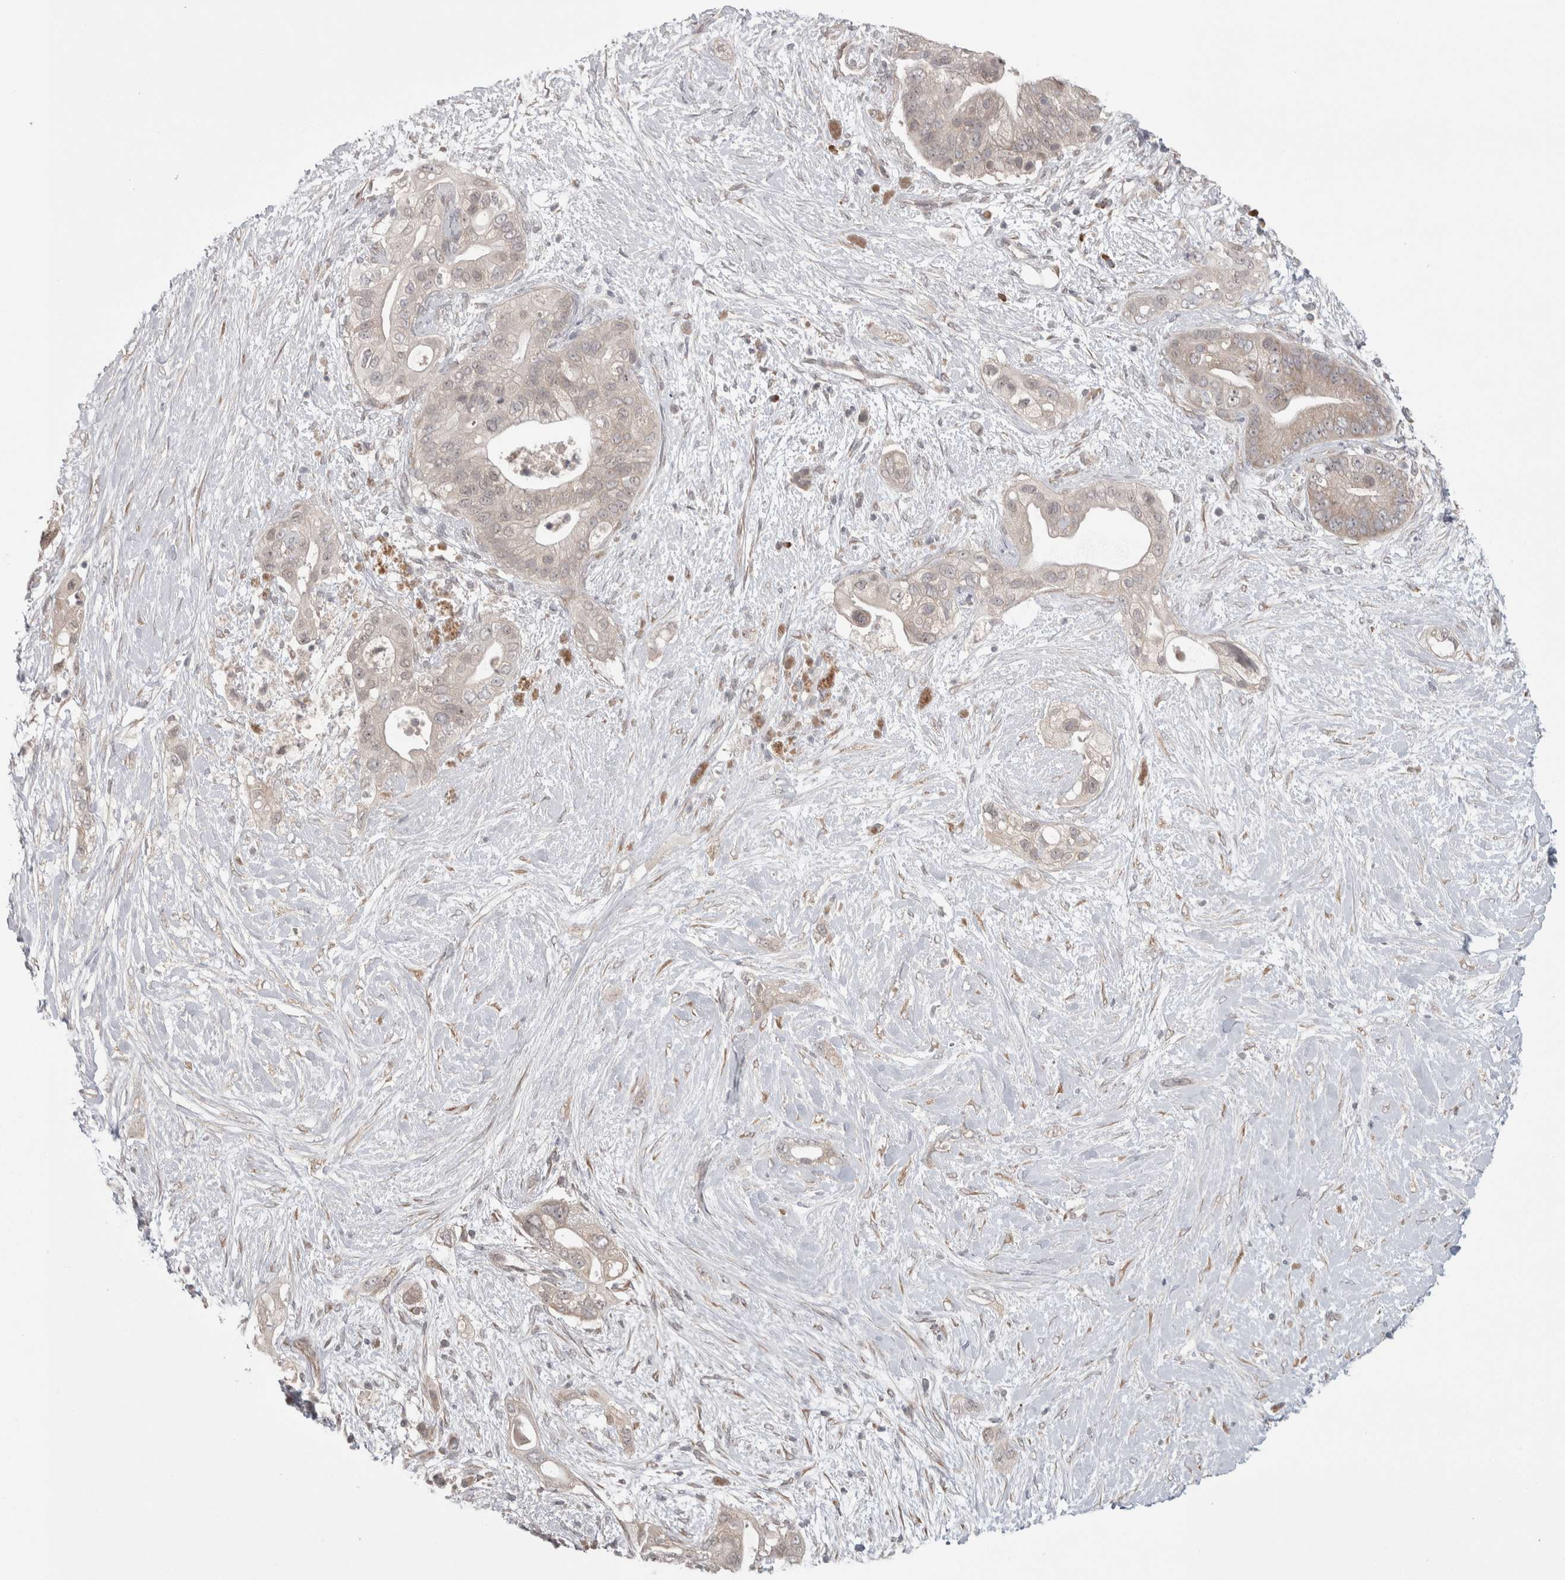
{"staining": {"intensity": "weak", "quantity": "<25%", "location": "cytoplasmic/membranous"}, "tissue": "pancreatic cancer", "cell_type": "Tumor cells", "image_type": "cancer", "snomed": [{"axis": "morphology", "description": "Adenocarcinoma, NOS"}, {"axis": "topography", "description": "Pancreas"}], "caption": "DAB immunohistochemical staining of human adenocarcinoma (pancreatic) displays no significant positivity in tumor cells.", "gene": "CUL2", "patient": {"sex": "male", "age": 53}}